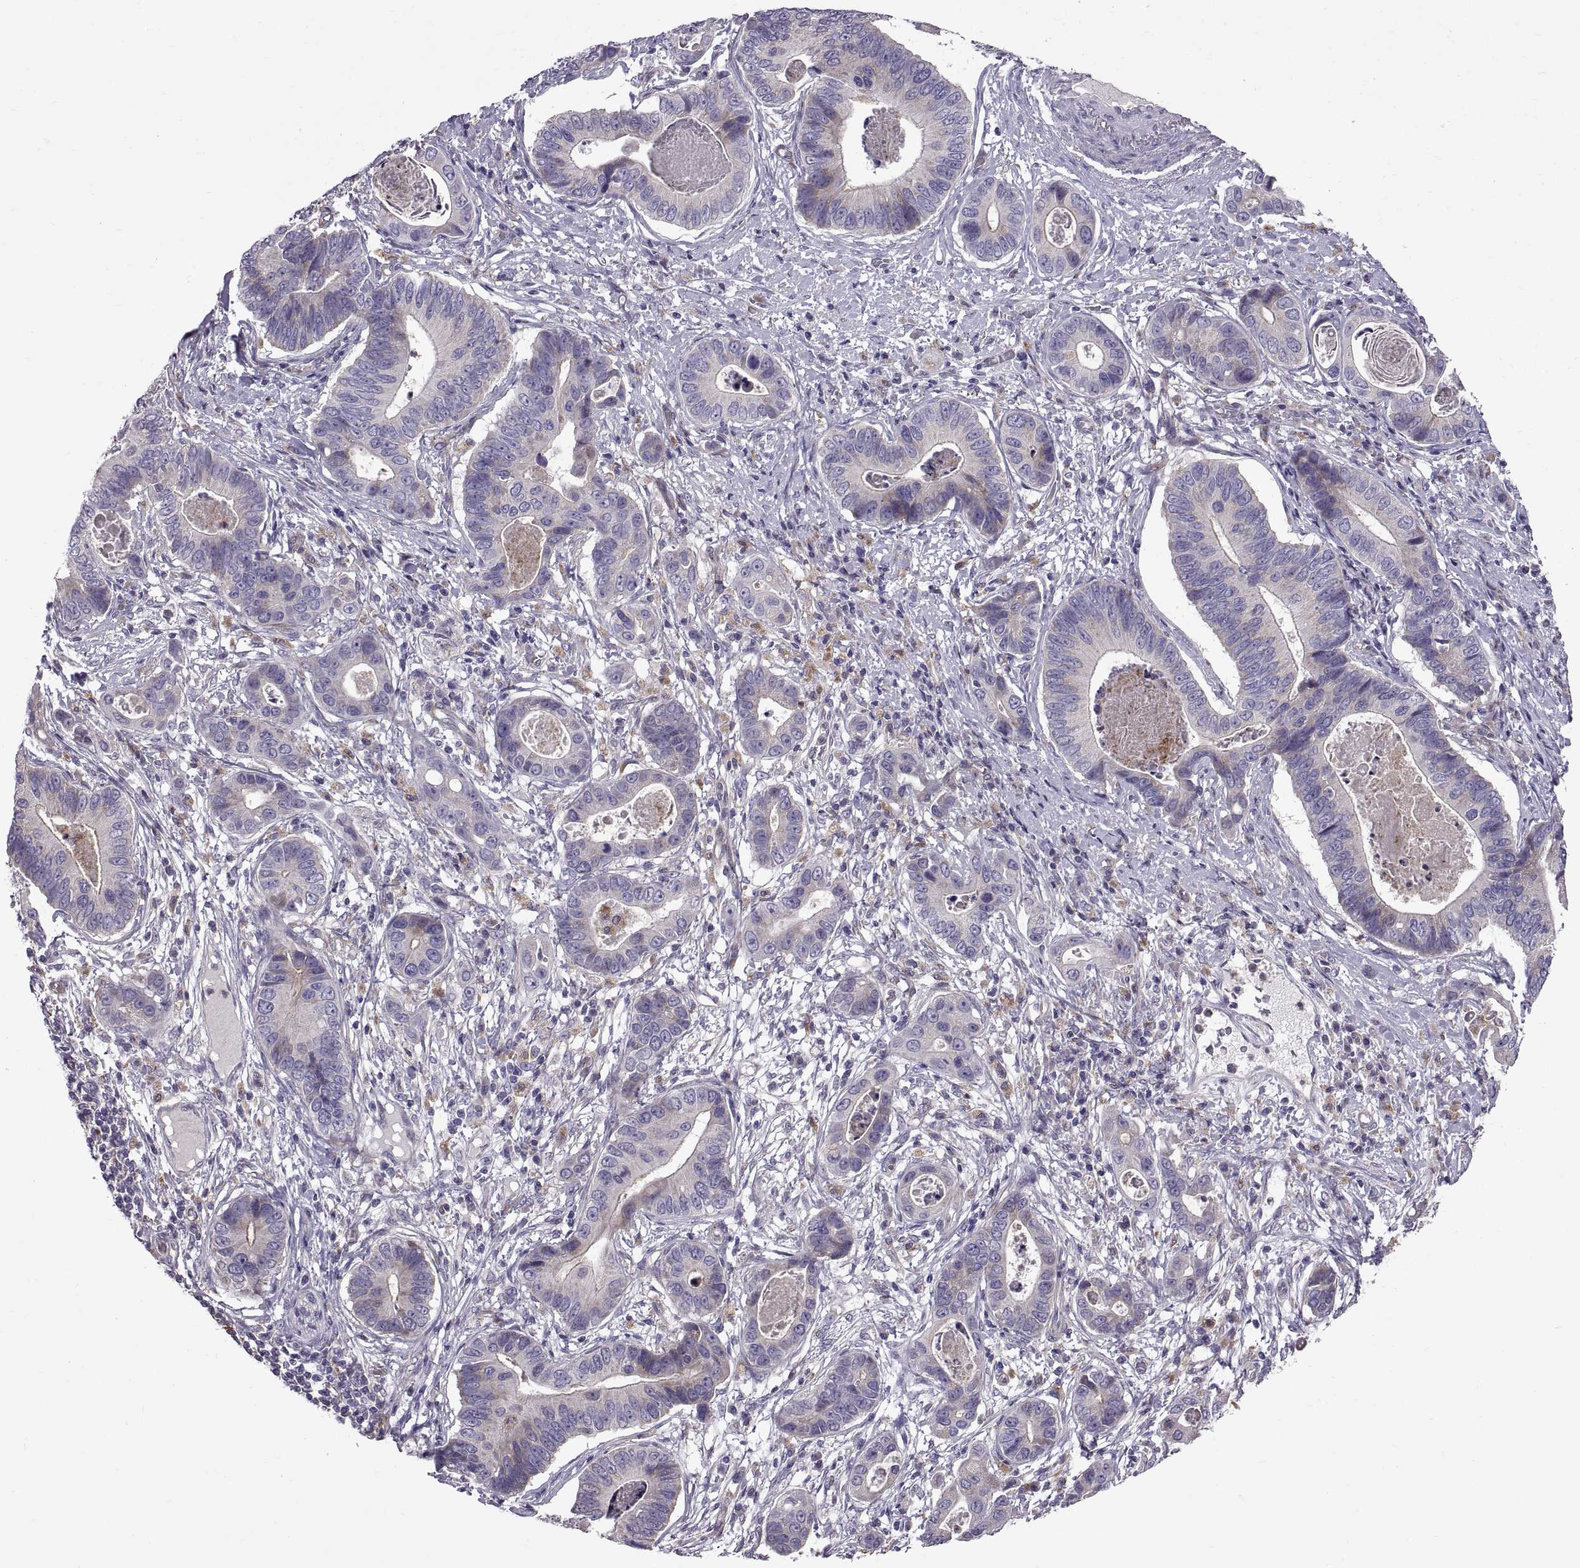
{"staining": {"intensity": "negative", "quantity": "none", "location": "none"}, "tissue": "stomach cancer", "cell_type": "Tumor cells", "image_type": "cancer", "snomed": [{"axis": "morphology", "description": "Adenocarcinoma, NOS"}, {"axis": "topography", "description": "Stomach"}], "caption": "Stomach cancer (adenocarcinoma) stained for a protein using IHC exhibits no expression tumor cells.", "gene": "ARSL", "patient": {"sex": "male", "age": 84}}